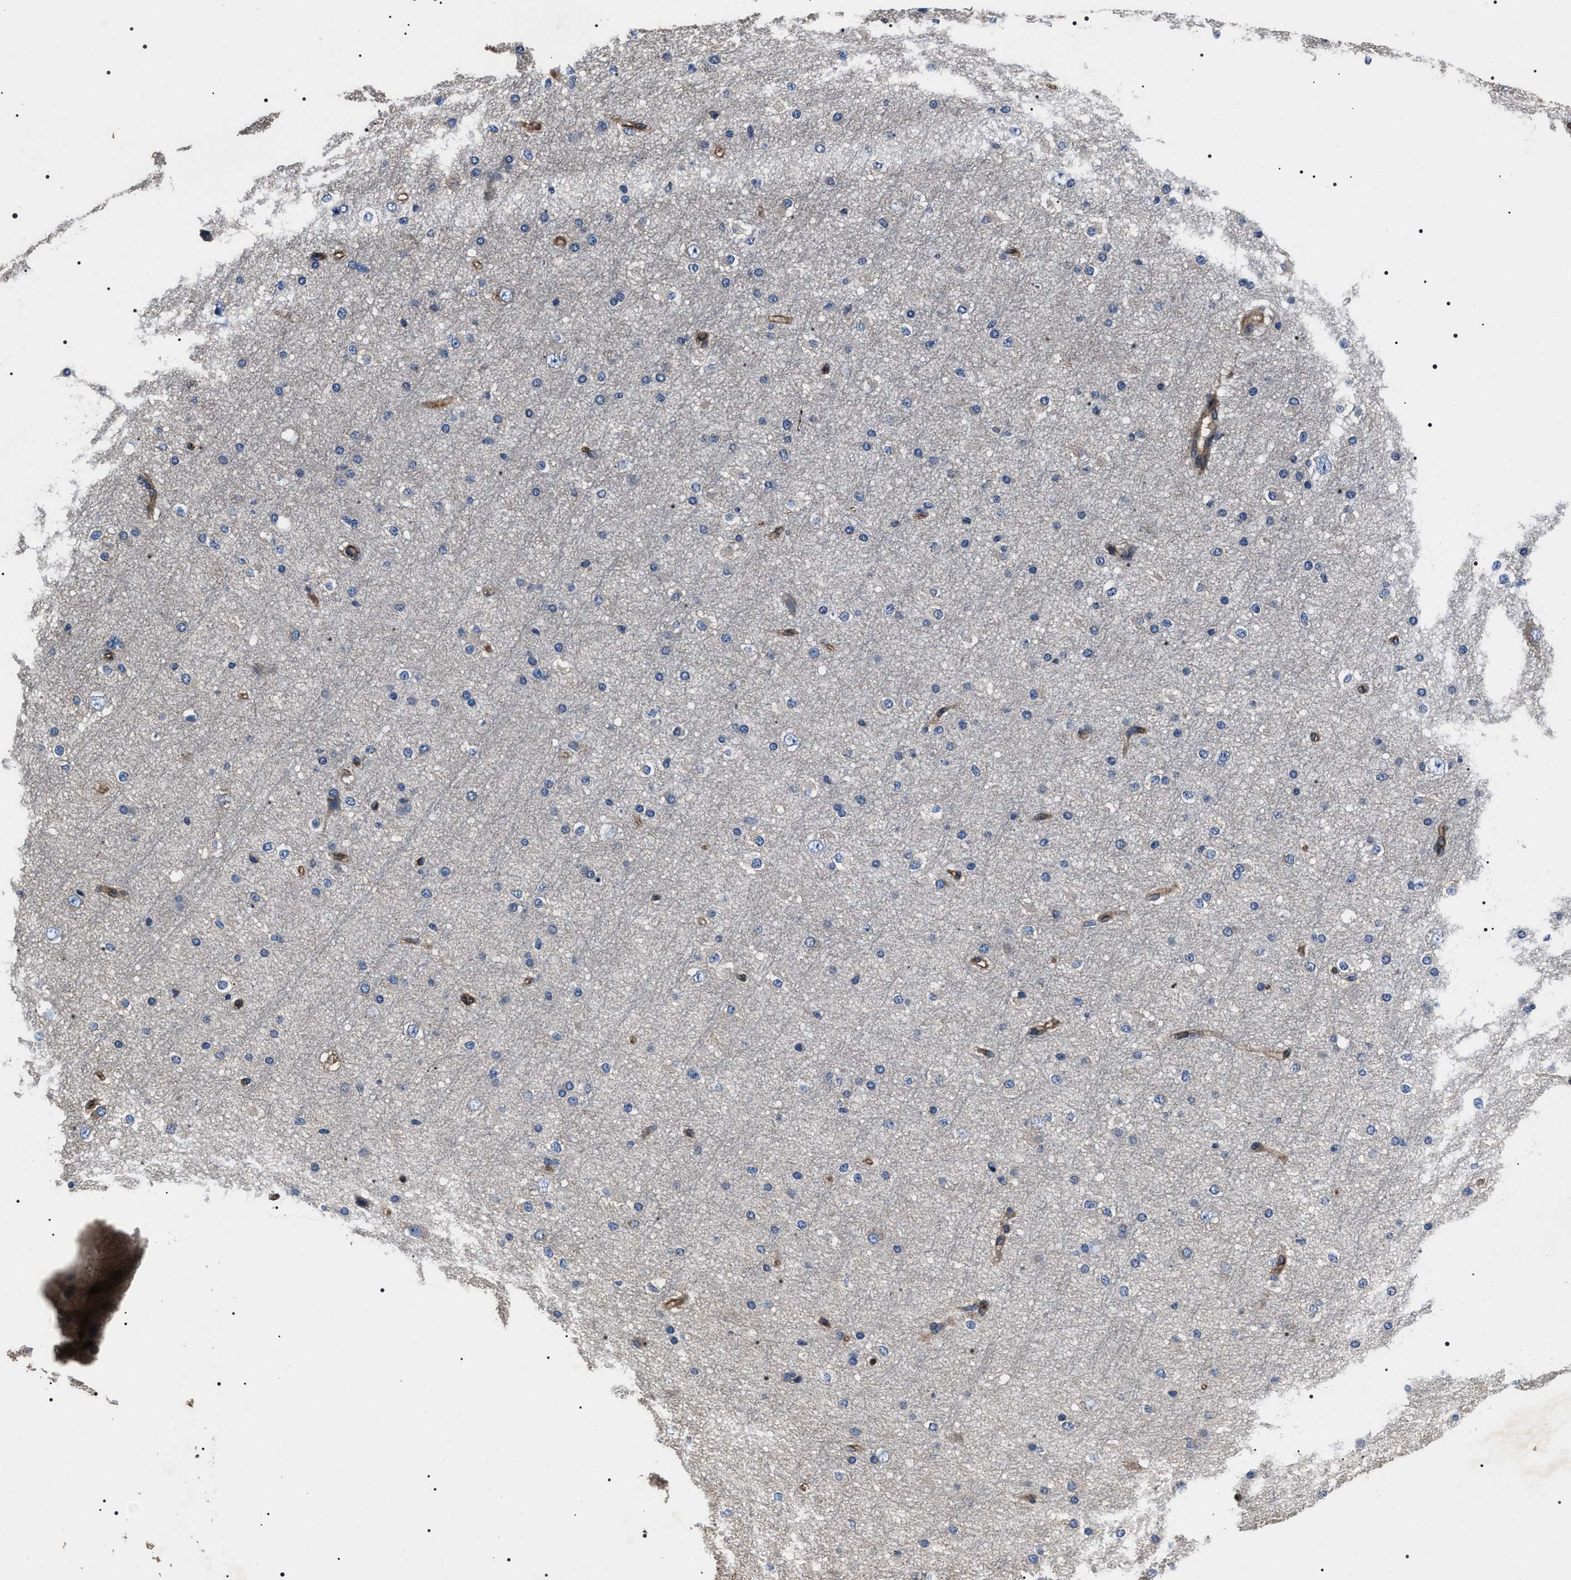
{"staining": {"intensity": "moderate", "quantity": ">75%", "location": "cytoplasmic/membranous"}, "tissue": "cerebral cortex", "cell_type": "Endothelial cells", "image_type": "normal", "snomed": [{"axis": "morphology", "description": "Normal tissue, NOS"}, {"axis": "morphology", "description": "Developmental malformation"}, {"axis": "topography", "description": "Cerebral cortex"}], "caption": "An image showing moderate cytoplasmic/membranous staining in about >75% of endothelial cells in normal cerebral cortex, as visualized by brown immunohistochemical staining.", "gene": "HSCB", "patient": {"sex": "female", "age": 30}}